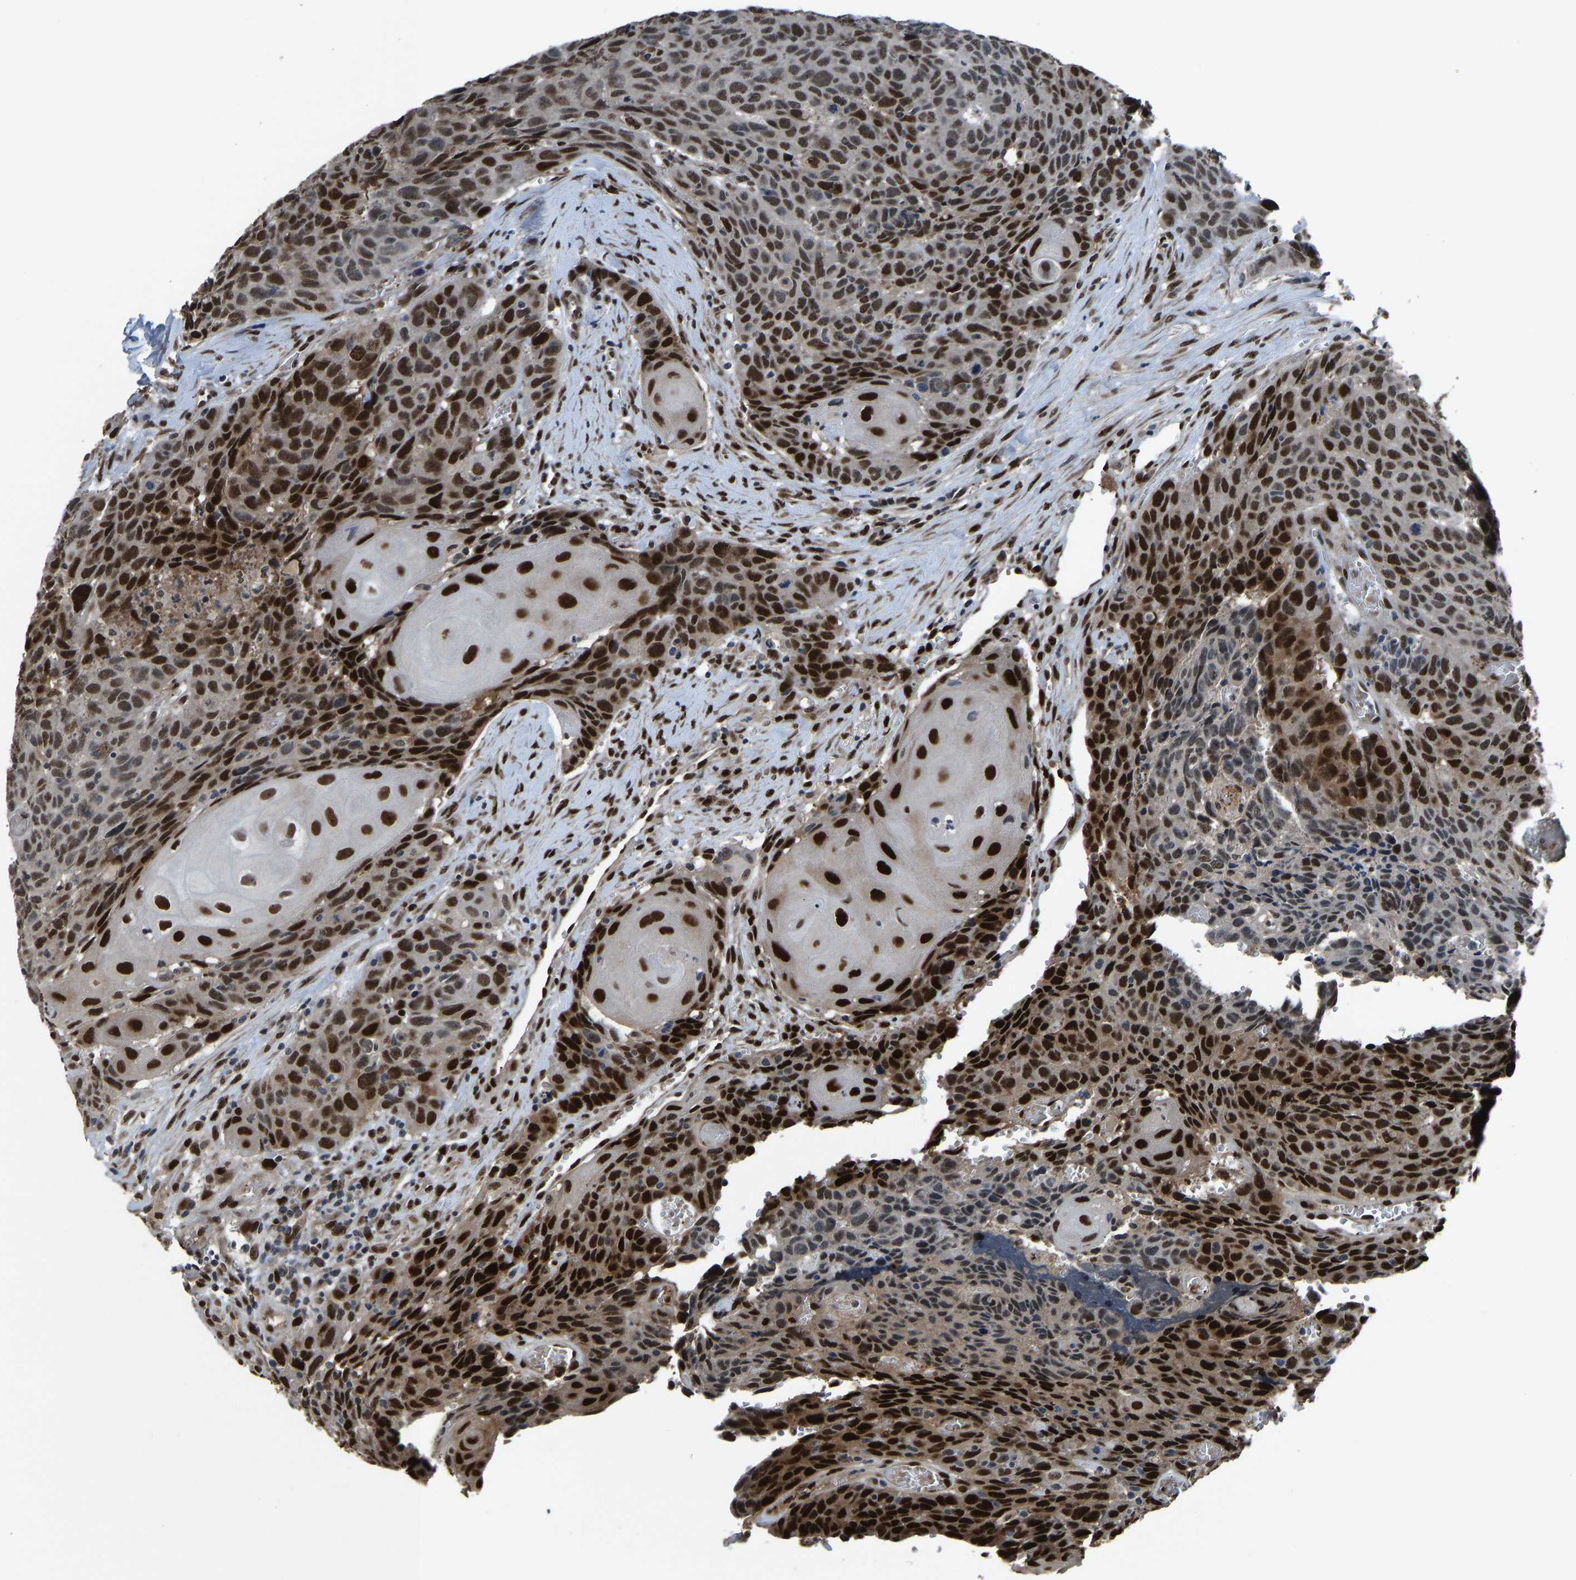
{"staining": {"intensity": "strong", "quantity": "25%-75%", "location": "nuclear"}, "tissue": "head and neck cancer", "cell_type": "Tumor cells", "image_type": "cancer", "snomed": [{"axis": "morphology", "description": "Squamous cell carcinoma, NOS"}, {"axis": "topography", "description": "Head-Neck"}], "caption": "A high amount of strong nuclear positivity is seen in approximately 25%-75% of tumor cells in head and neck cancer tissue. (Brightfield microscopy of DAB IHC at high magnification).", "gene": "FOS", "patient": {"sex": "male", "age": 66}}